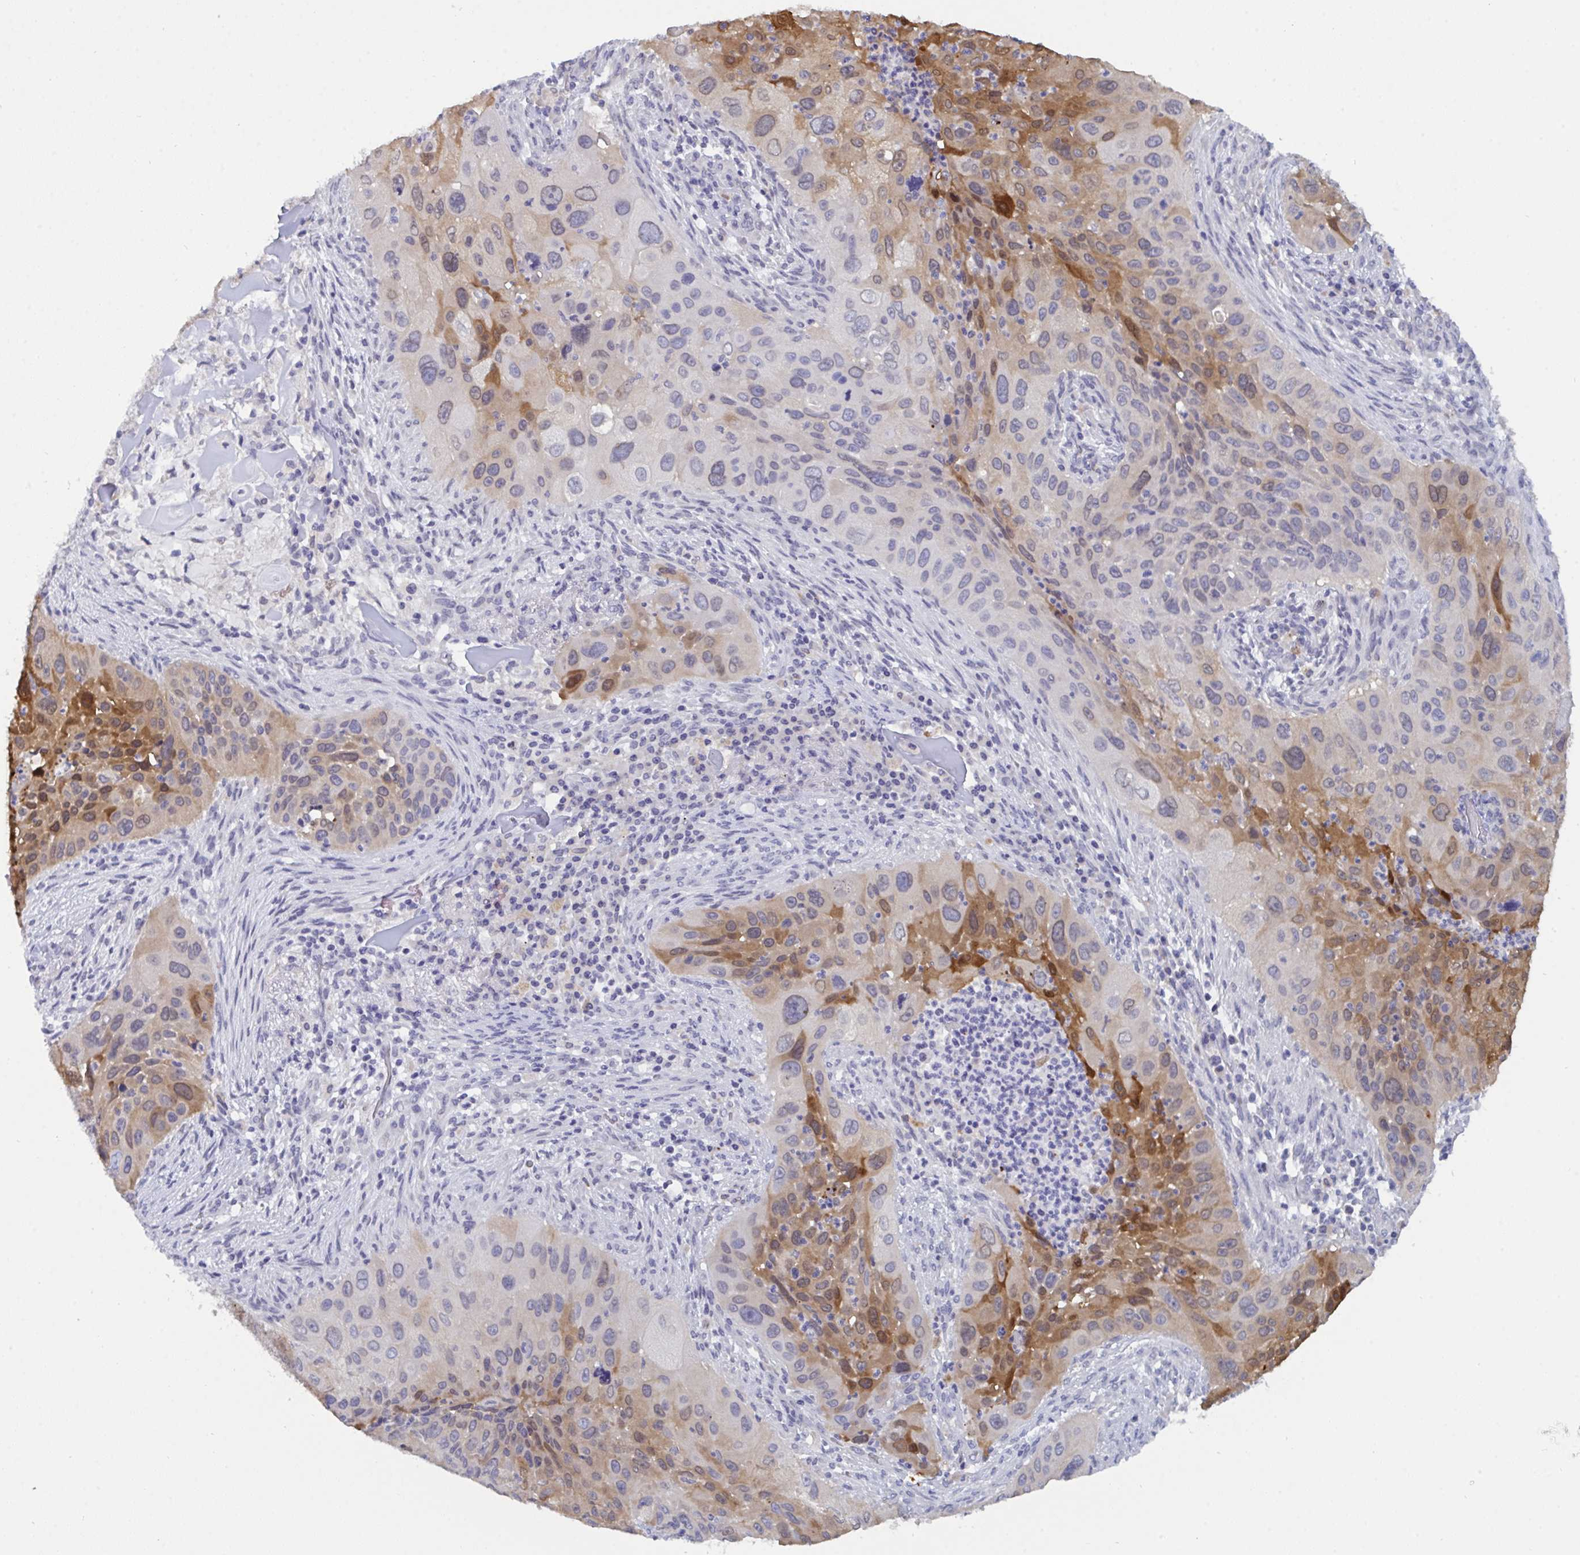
{"staining": {"intensity": "moderate", "quantity": "25%-75%", "location": "cytoplasmic/membranous,nuclear"}, "tissue": "lung cancer", "cell_type": "Tumor cells", "image_type": "cancer", "snomed": [{"axis": "morphology", "description": "Squamous cell carcinoma, NOS"}, {"axis": "topography", "description": "Lung"}], "caption": "Immunohistochemical staining of human lung squamous cell carcinoma demonstrates medium levels of moderate cytoplasmic/membranous and nuclear protein positivity in about 25%-75% of tumor cells. The protein is stained brown, and the nuclei are stained in blue (DAB IHC with brightfield microscopy, high magnification).", "gene": "SERPINB13", "patient": {"sex": "male", "age": 63}}